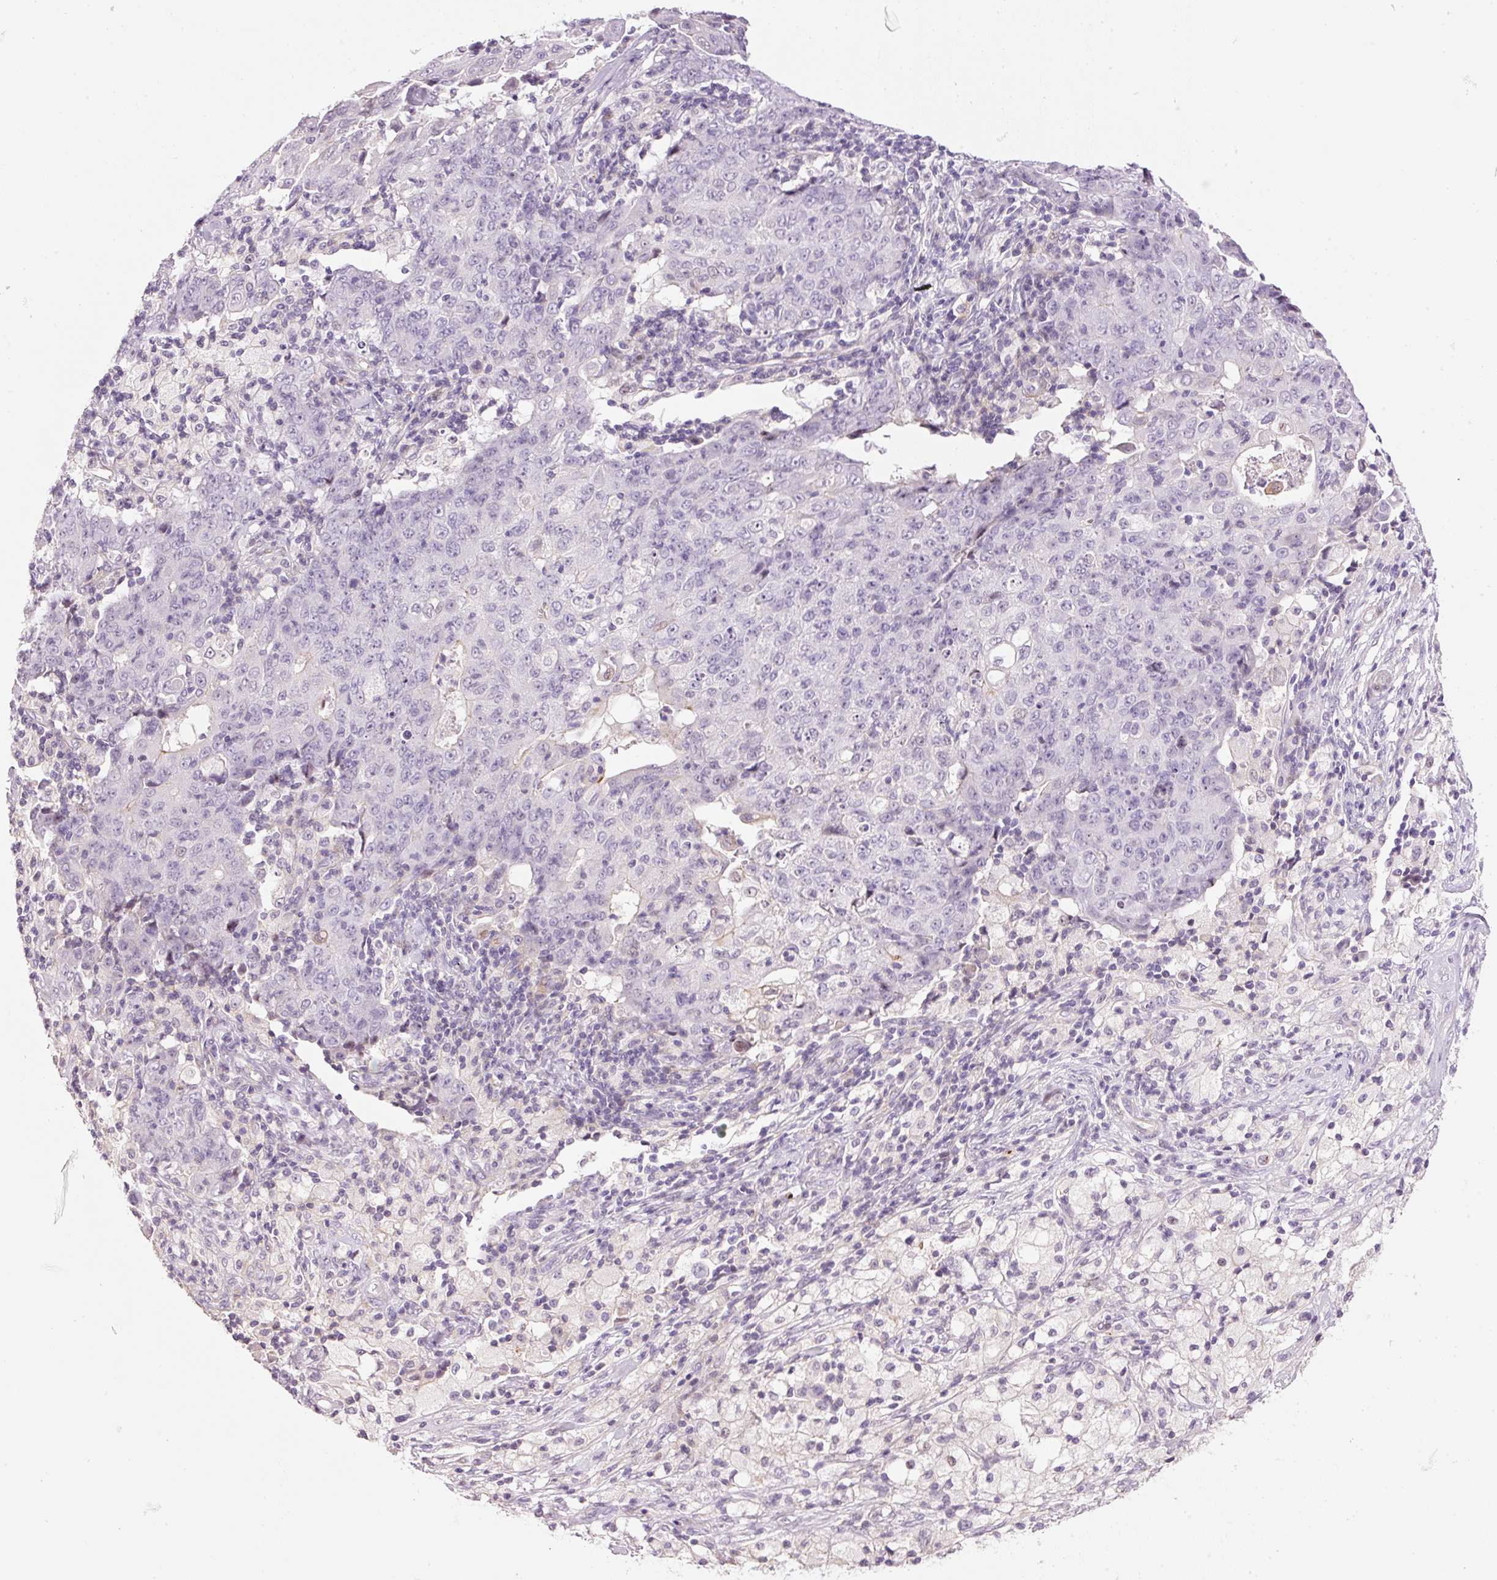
{"staining": {"intensity": "negative", "quantity": "none", "location": "none"}, "tissue": "ovarian cancer", "cell_type": "Tumor cells", "image_type": "cancer", "snomed": [{"axis": "morphology", "description": "Carcinoma, endometroid"}, {"axis": "topography", "description": "Ovary"}], "caption": "IHC image of neoplastic tissue: human ovarian endometroid carcinoma stained with DAB (3,3'-diaminobenzidine) shows no significant protein expression in tumor cells.", "gene": "HNF1A", "patient": {"sex": "female", "age": 42}}